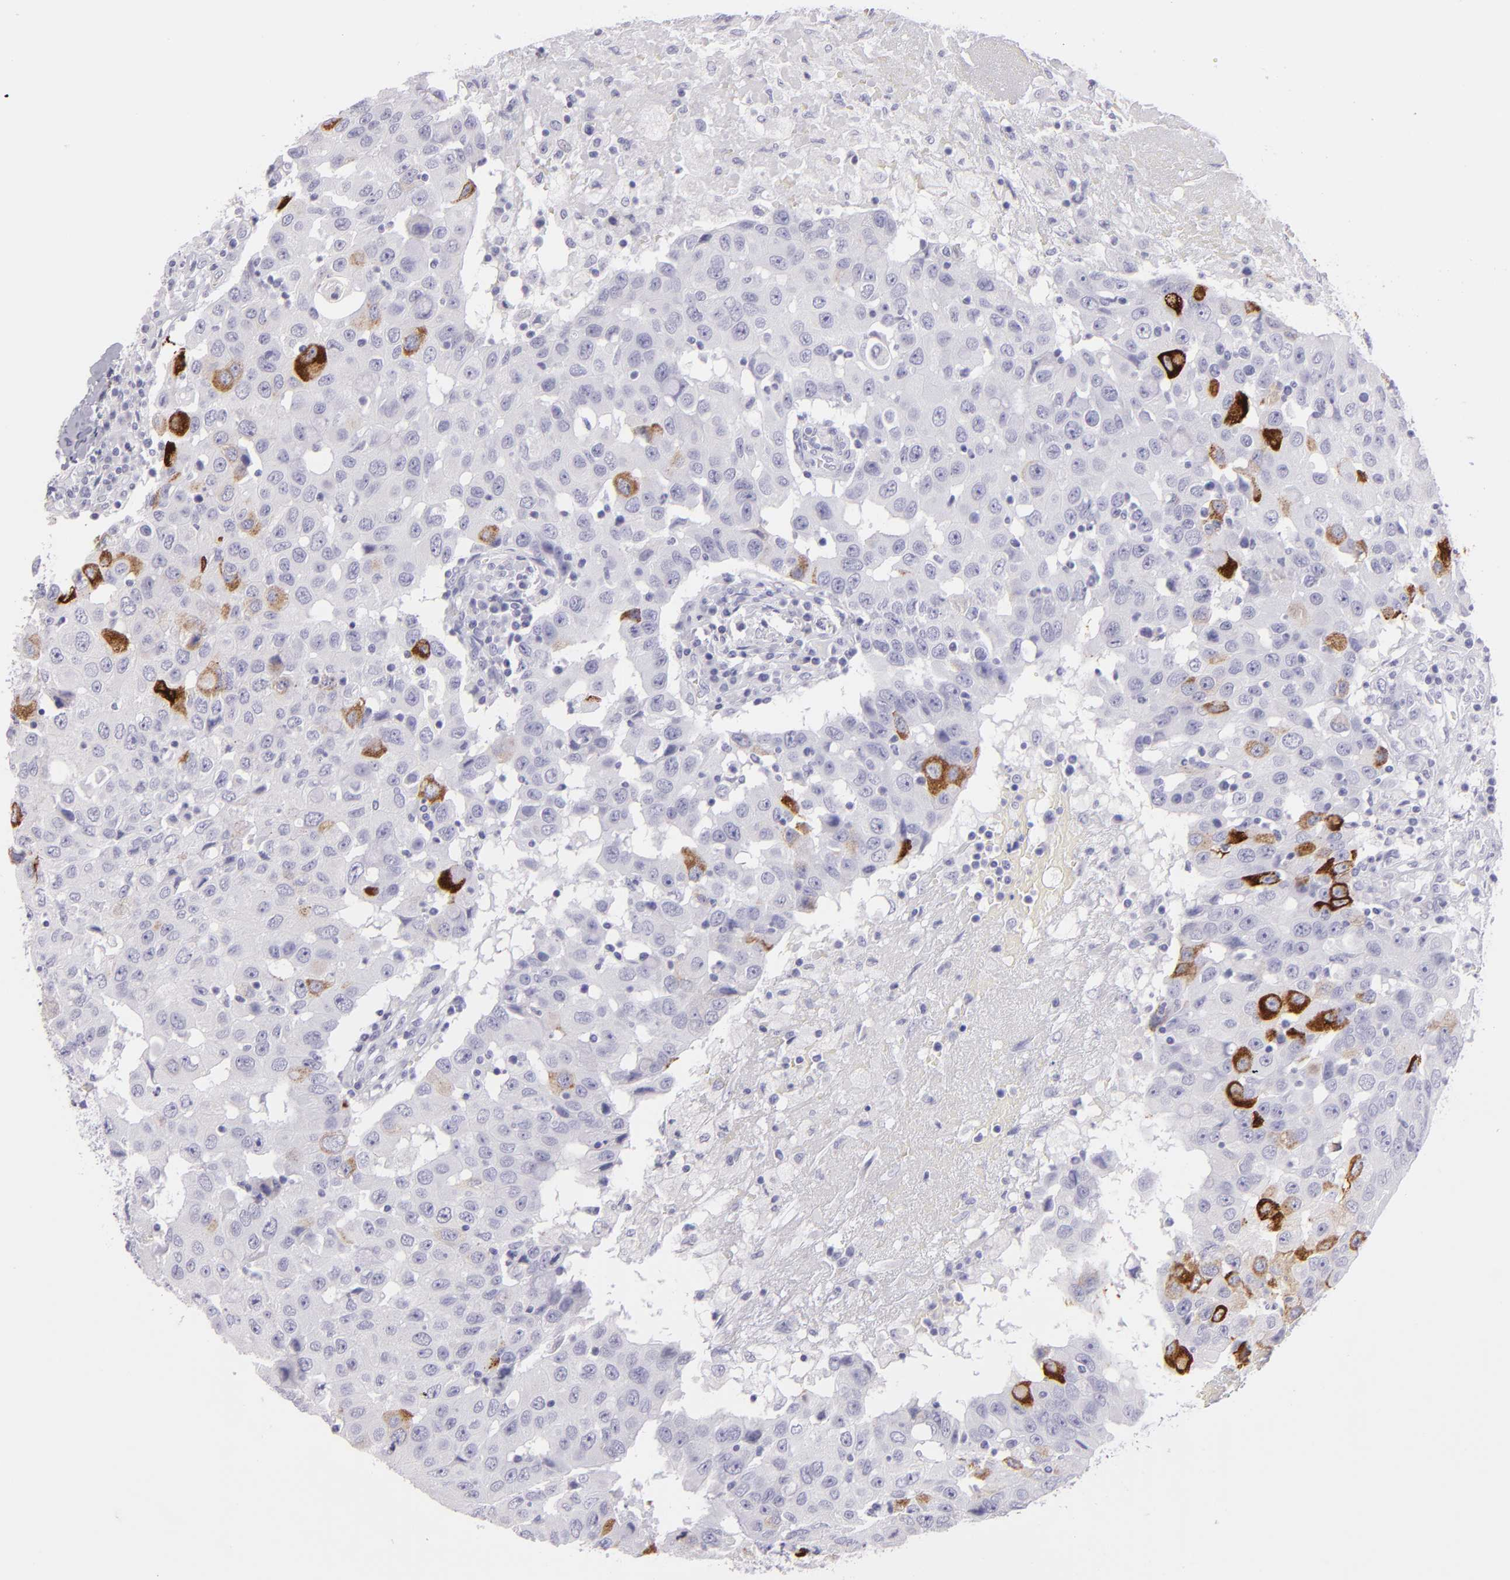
{"staining": {"intensity": "strong", "quantity": "<25%", "location": "cytoplasmic/membranous"}, "tissue": "breast cancer", "cell_type": "Tumor cells", "image_type": "cancer", "snomed": [{"axis": "morphology", "description": "Duct carcinoma"}, {"axis": "topography", "description": "Breast"}], "caption": "Immunohistochemical staining of breast cancer exhibits strong cytoplasmic/membranous protein staining in about <25% of tumor cells.", "gene": "MUC5AC", "patient": {"sex": "female", "age": 27}}